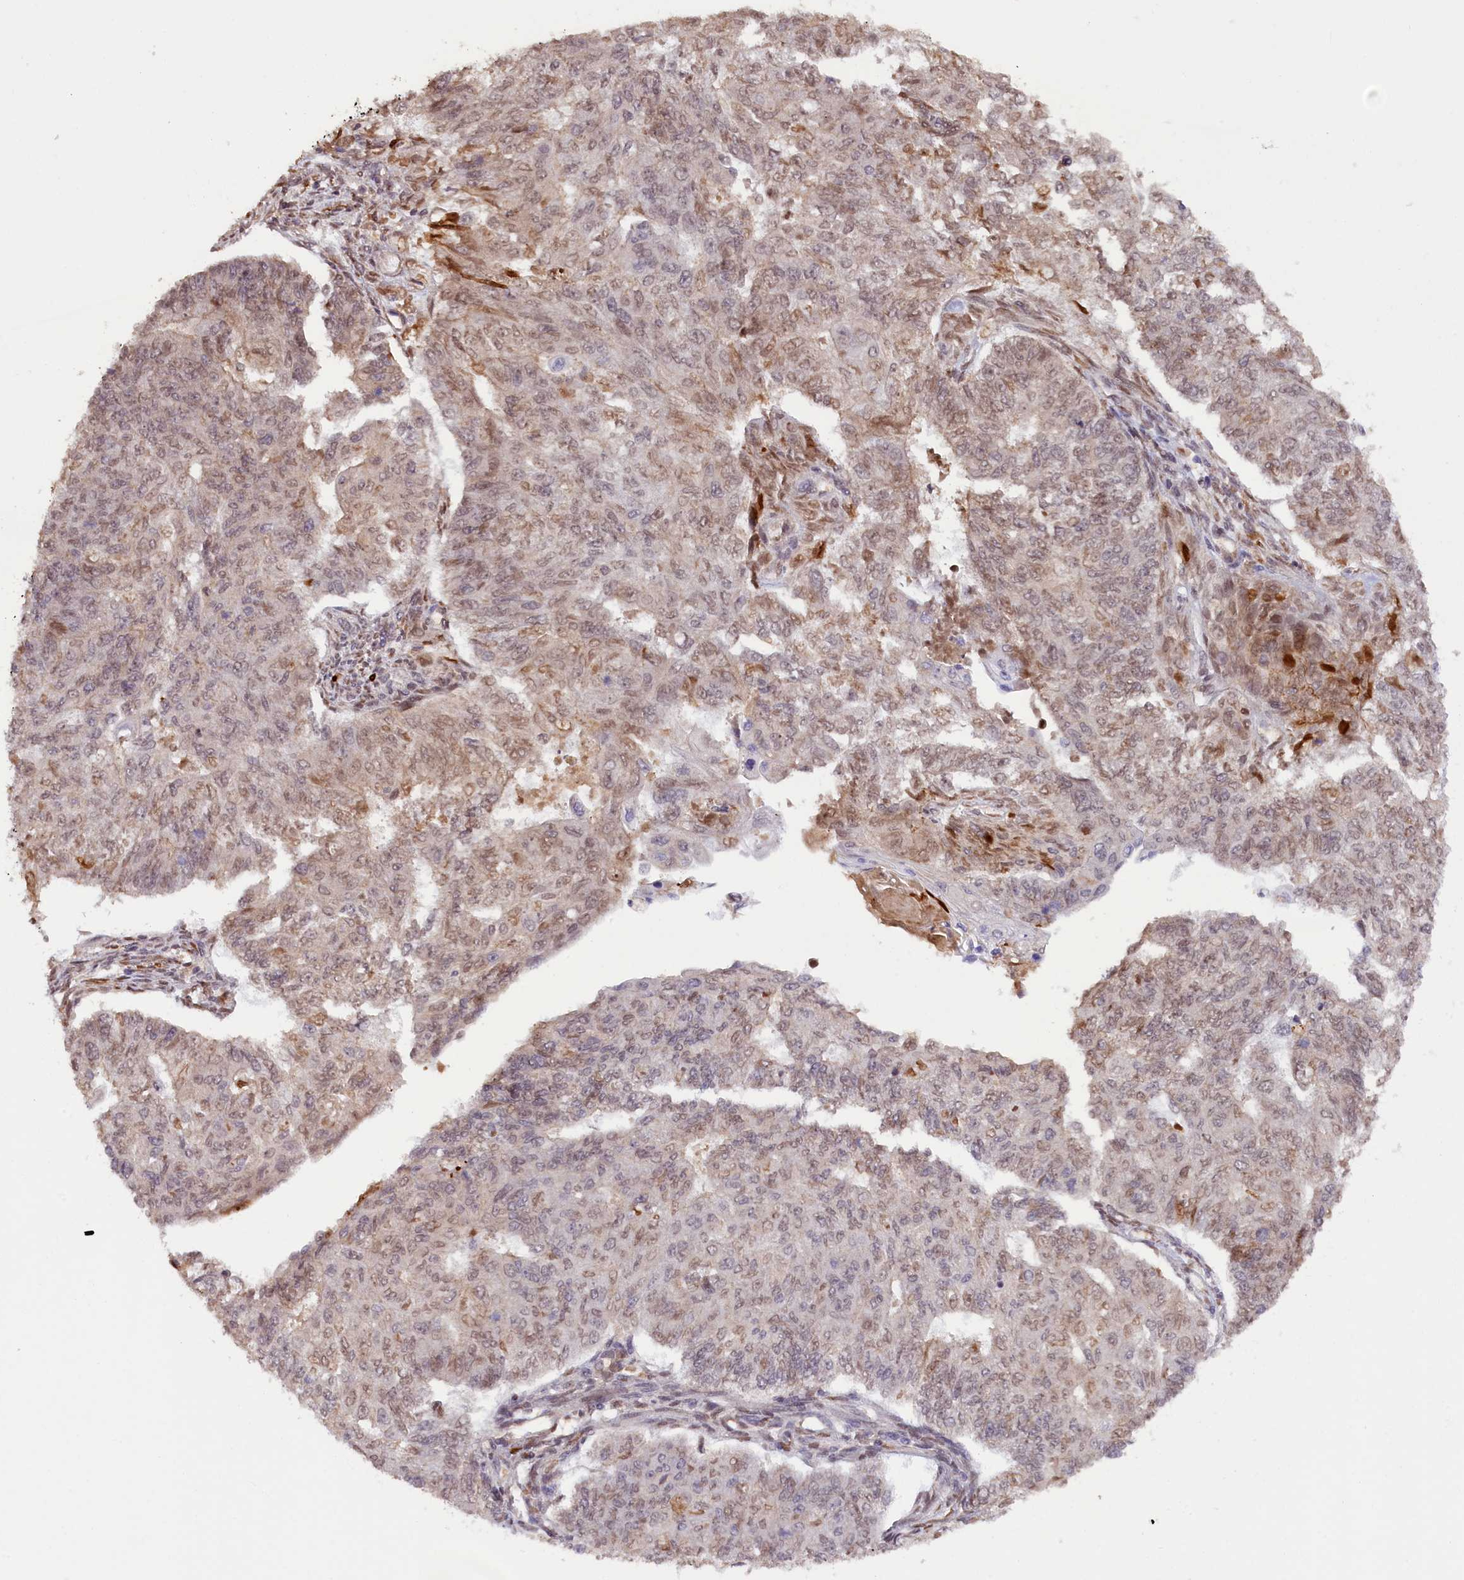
{"staining": {"intensity": "weak", "quantity": ">75%", "location": "cytoplasmic/membranous,nuclear"}, "tissue": "endometrial cancer", "cell_type": "Tumor cells", "image_type": "cancer", "snomed": [{"axis": "morphology", "description": "Adenocarcinoma, NOS"}, {"axis": "topography", "description": "Endometrium"}], "caption": "This is an image of immunohistochemistry staining of adenocarcinoma (endometrial), which shows weak staining in the cytoplasmic/membranous and nuclear of tumor cells.", "gene": "ZNF480", "patient": {"sex": "female", "age": 32}}